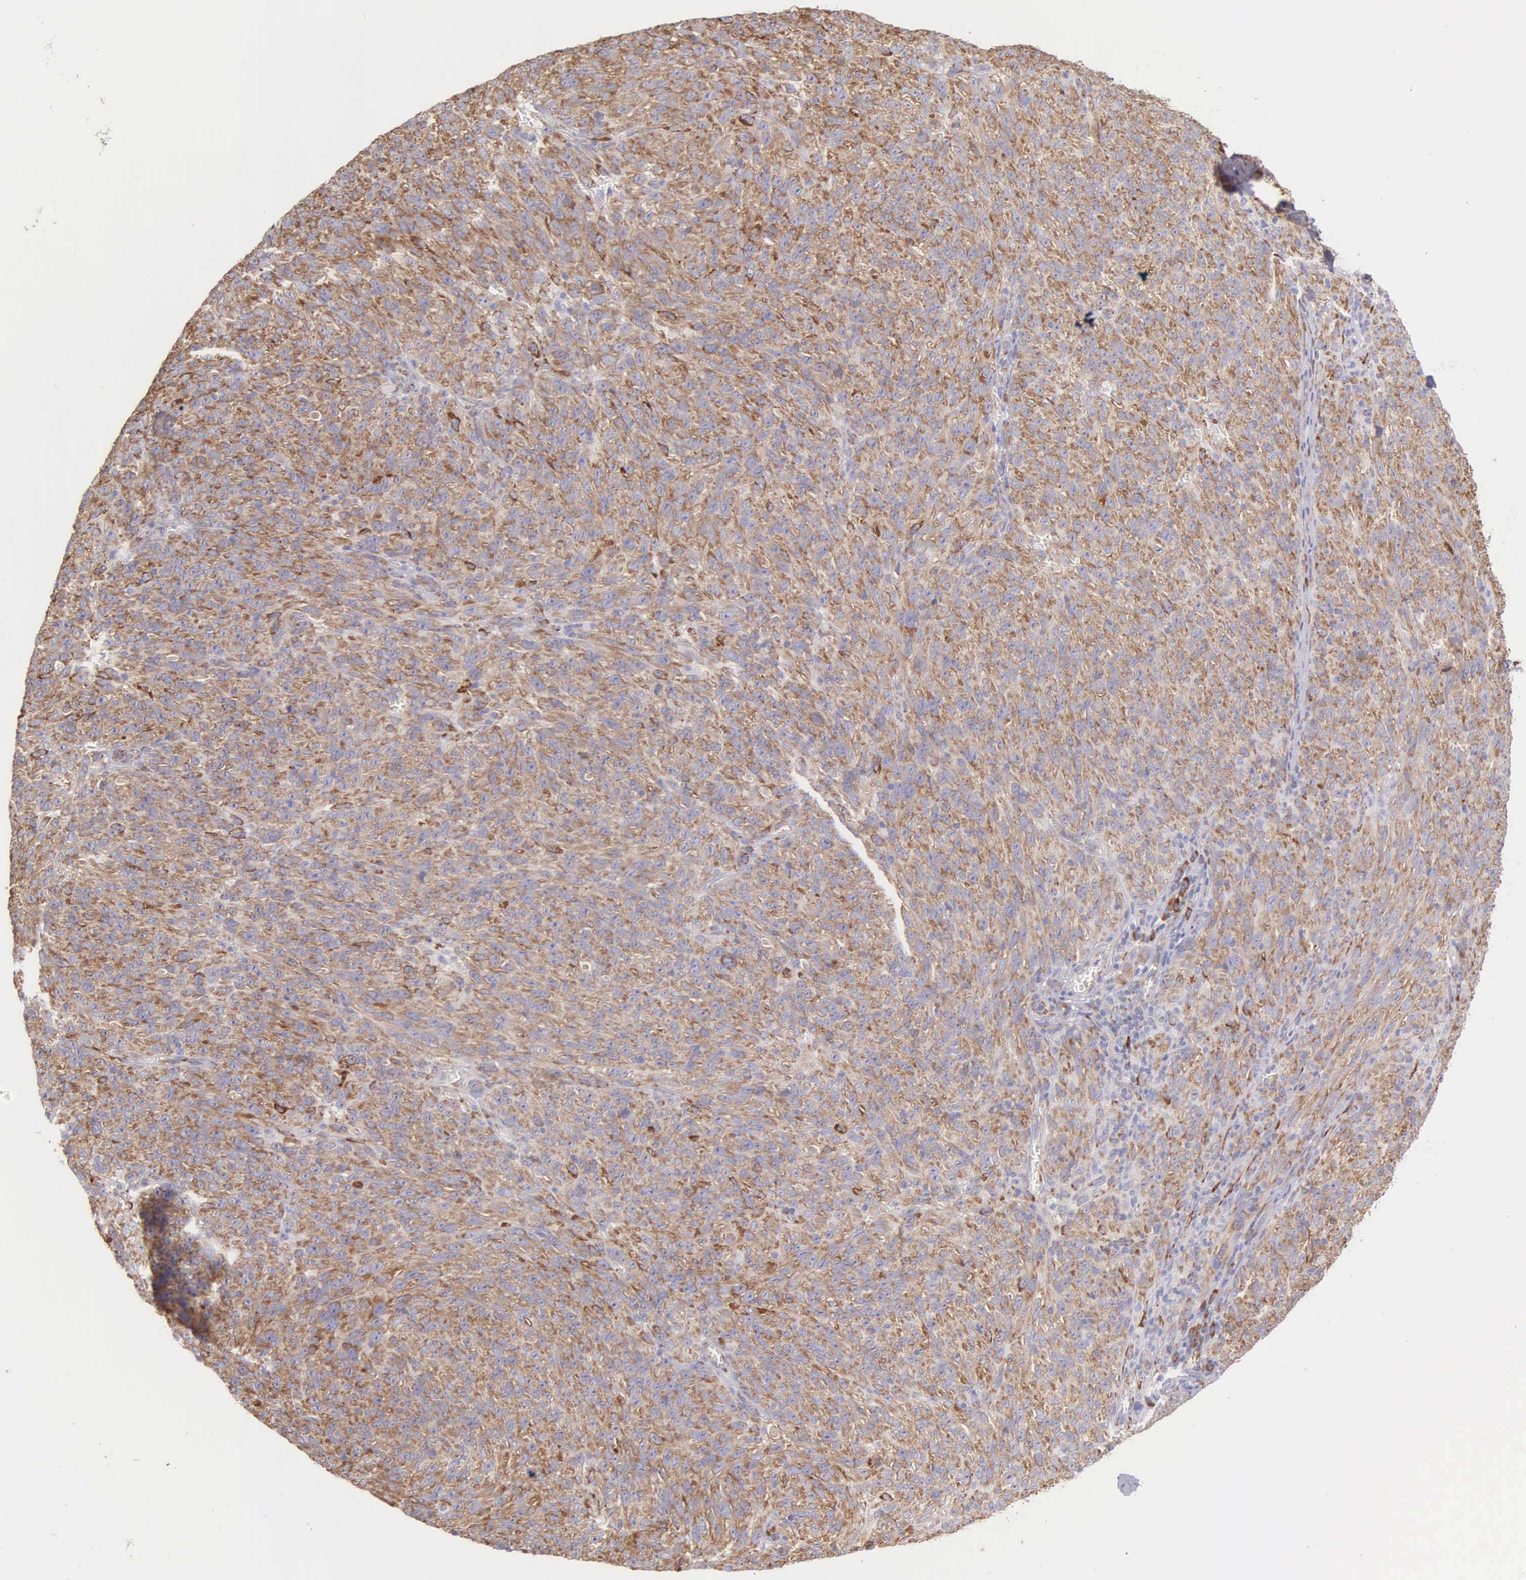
{"staining": {"intensity": "moderate", "quantity": ">75%", "location": "cytoplasmic/membranous"}, "tissue": "melanoma", "cell_type": "Tumor cells", "image_type": "cancer", "snomed": [{"axis": "morphology", "description": "Malignant melanoma, NOS"}, {"axis": "topography", "description": "Skin"}], "caption": "Malignant melanoma was stained to show a protein in brown. There is medium levels of moderate cytoplasmic/membranous positivity in approximately >75% of tumor cells. The protein is shown in brown color, while the nuclei are stained blue.", "gene": "CKAP4", "patient": {"sex": "male", "age": 76}}